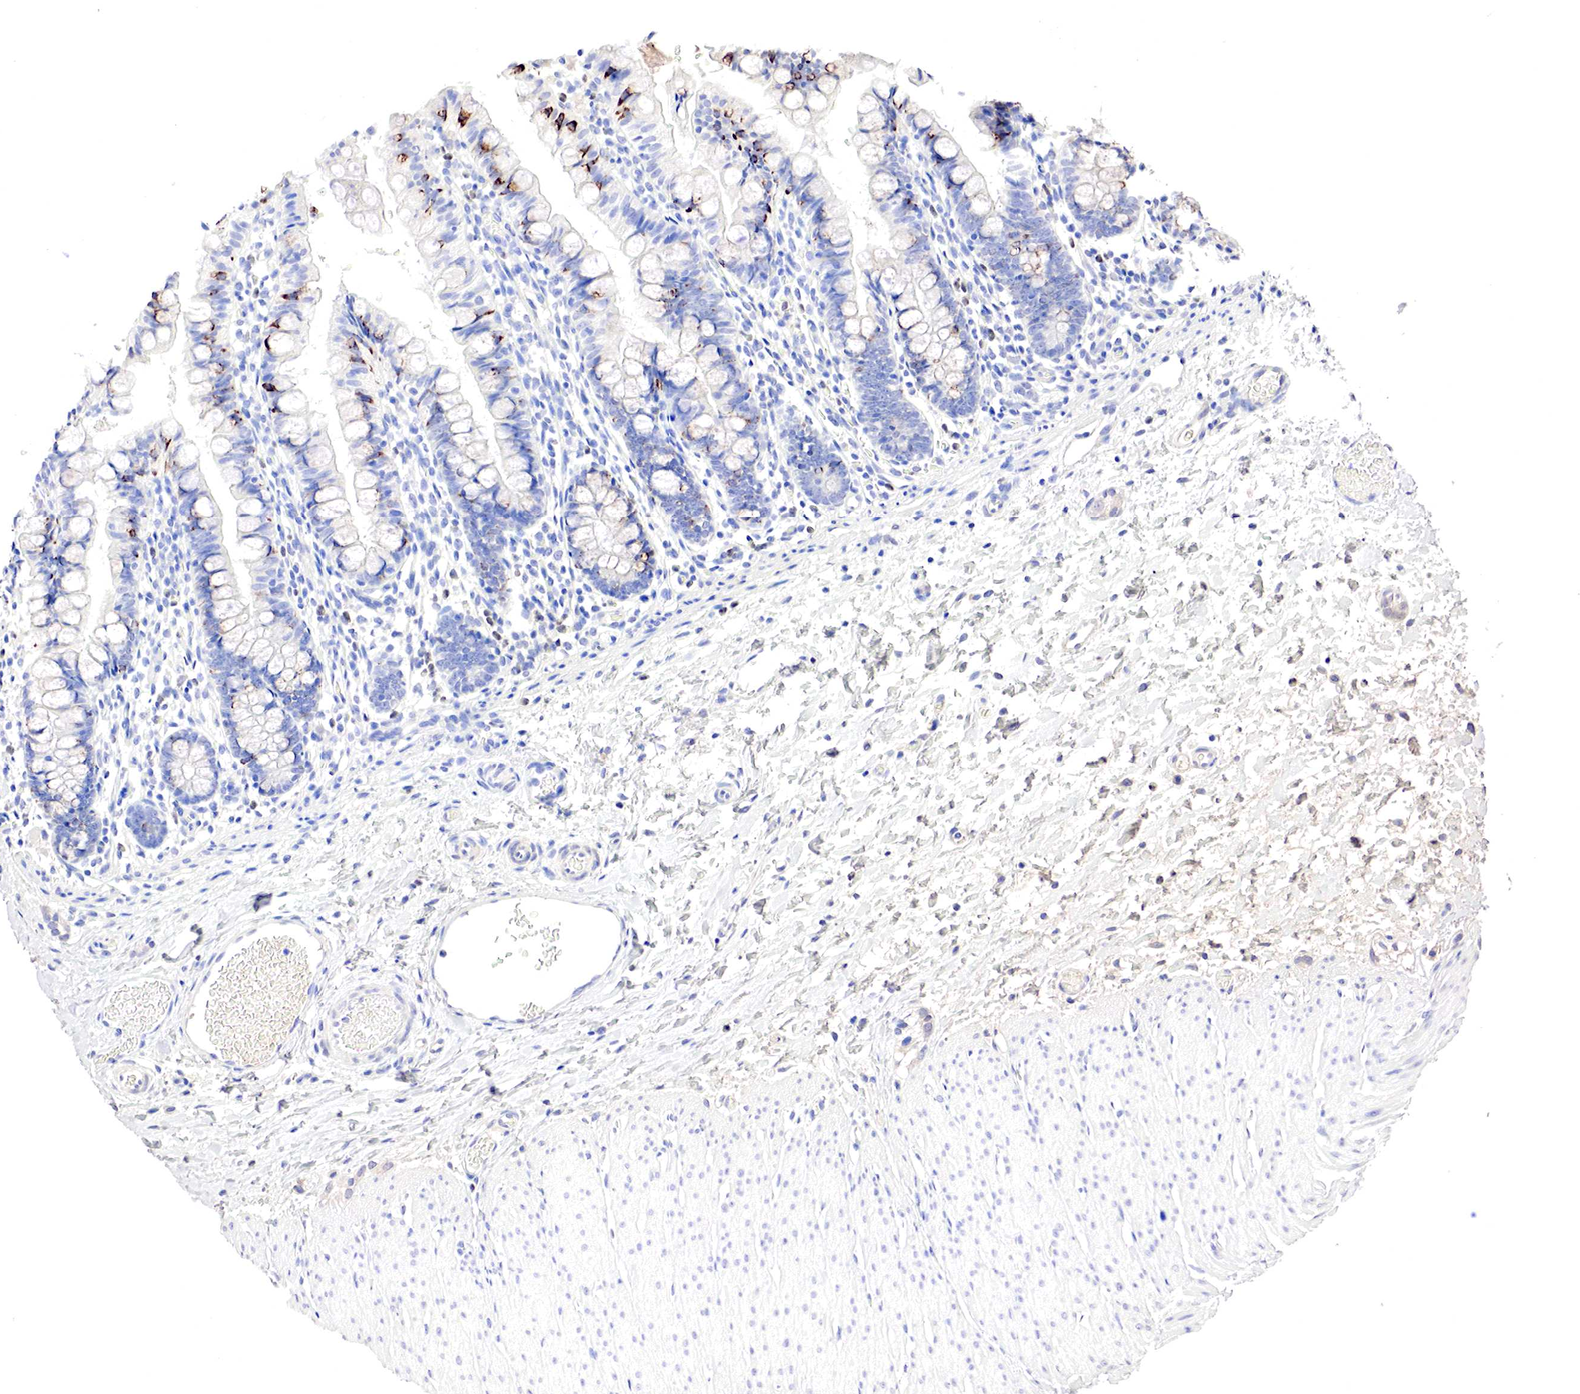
{"staining": {"intensity": "weak", "quantity": "<25%", "location": "cytoplasmic/membranous"}, "tissue": "small intestine", "cell_type": "Glandular cells", "image_type": "normal", "snomed": [{"axis": "morphology", "description": "Normal tissue, NOS"}, {"axis": "topography", "description": "Small intestine"}], "caption": "This is an immunohistochemistry (IHC) photomicrograph of unremarkable human small intestine. There is no positivity in glandular cells.", "gene": "GATA1", "patient": {"sex": "male", "age": 1}}